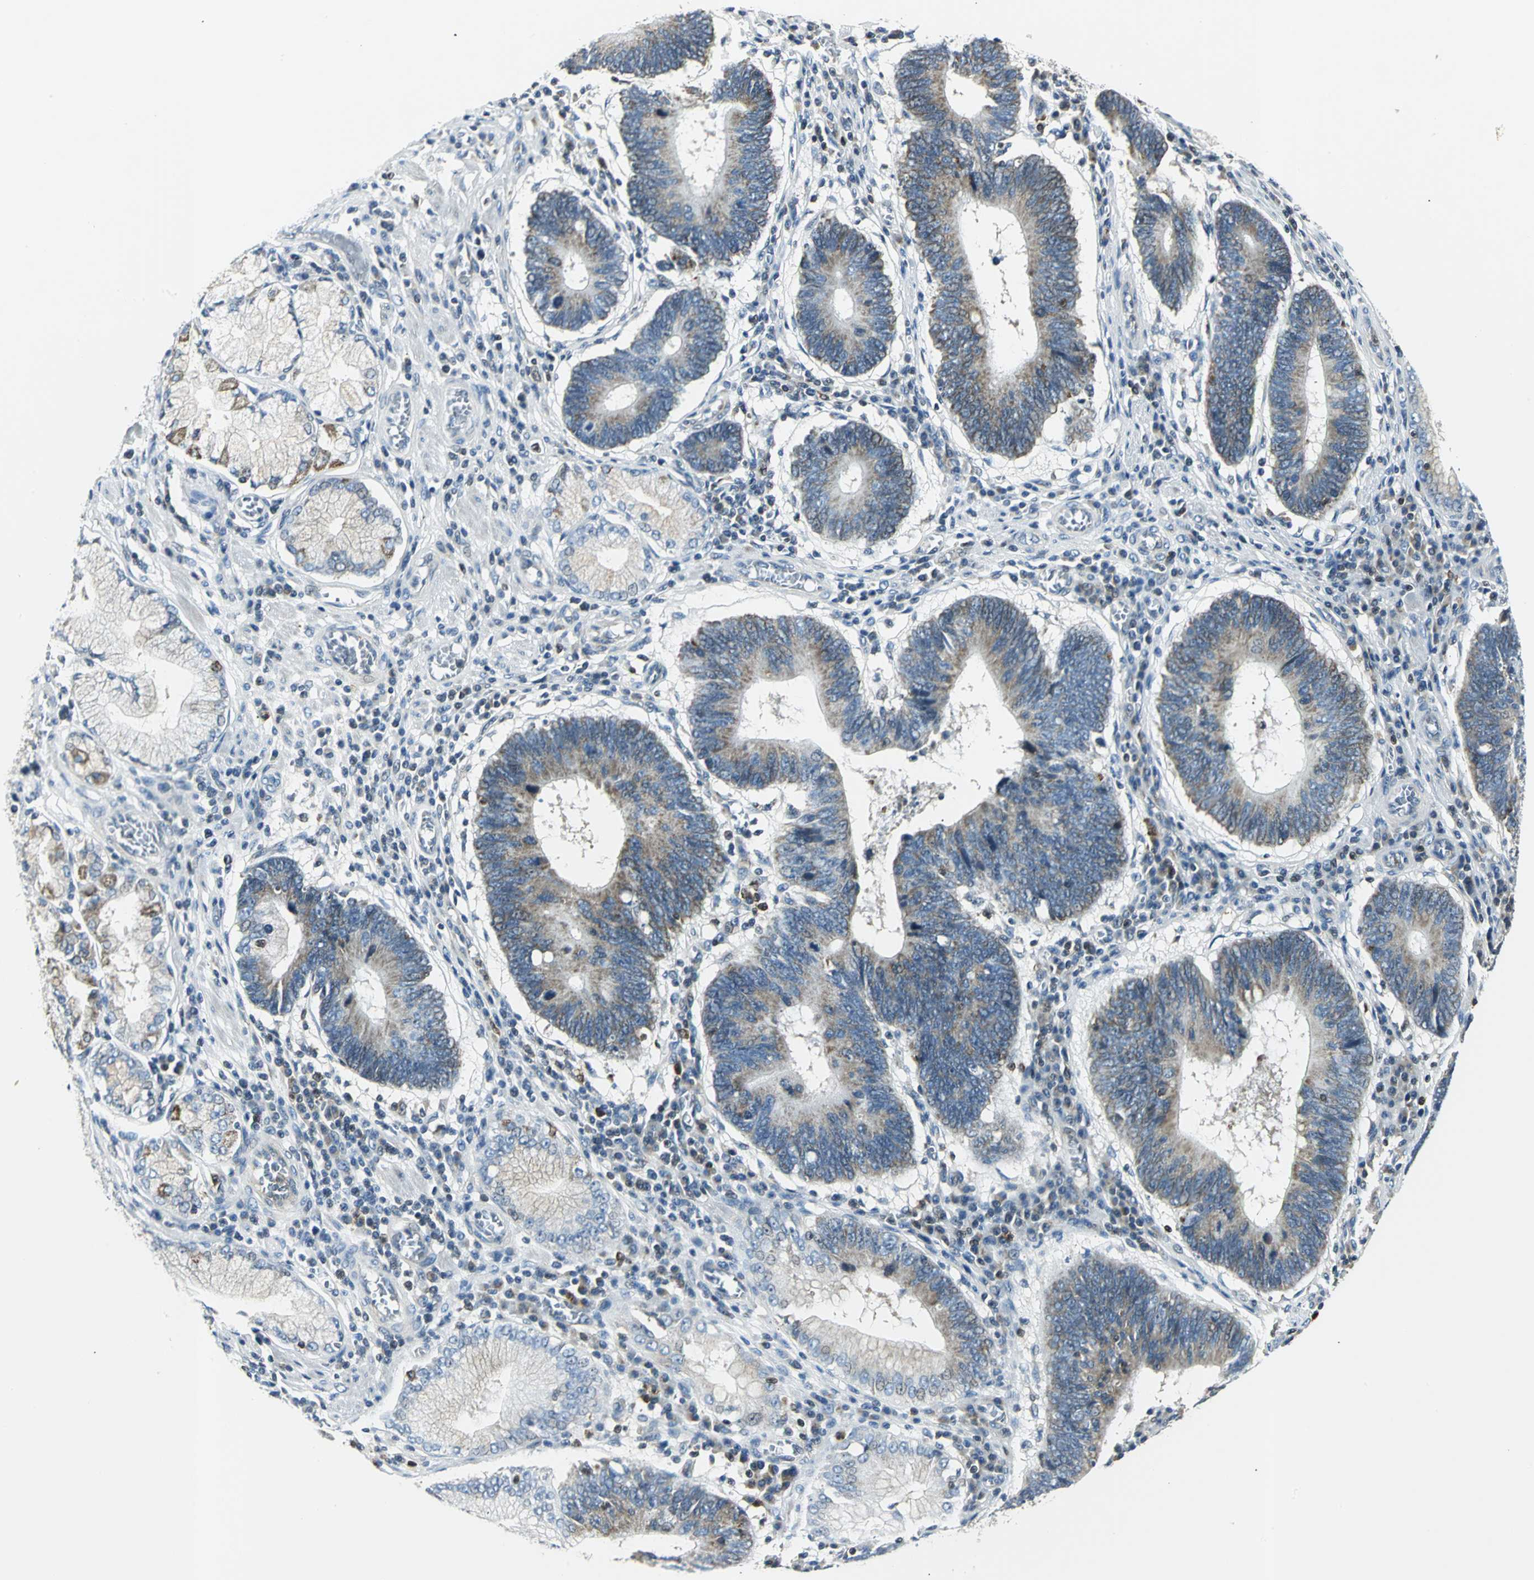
{"staining": {"intensity": "weak", "quantity": ">75%", "location": "cytoplasmic/membranous"}, "tissue": "stomach cancer", "cell_type": "Tumor cells", "image_type": "cancer", "snomed": [{"axis": "morphology", "description": "Adenocarcinoma, NOS"}, {"axis": "topography", "description": "Stomach"}], "caption": "Protein expression analysis of stomach cancer (adenocarcinoma) reveals weak cytoplasmic/membranous expression in about >75% of tumor cells. The staining was performed using DAB (3,3'-diaminobenzidine) to visualize the protein expression in brown, while the nuclei were stained in blue with hematoxylin (Magnification: 20x).", "gene": "USP40", "patient": {"sex": "male", "age": 59}}